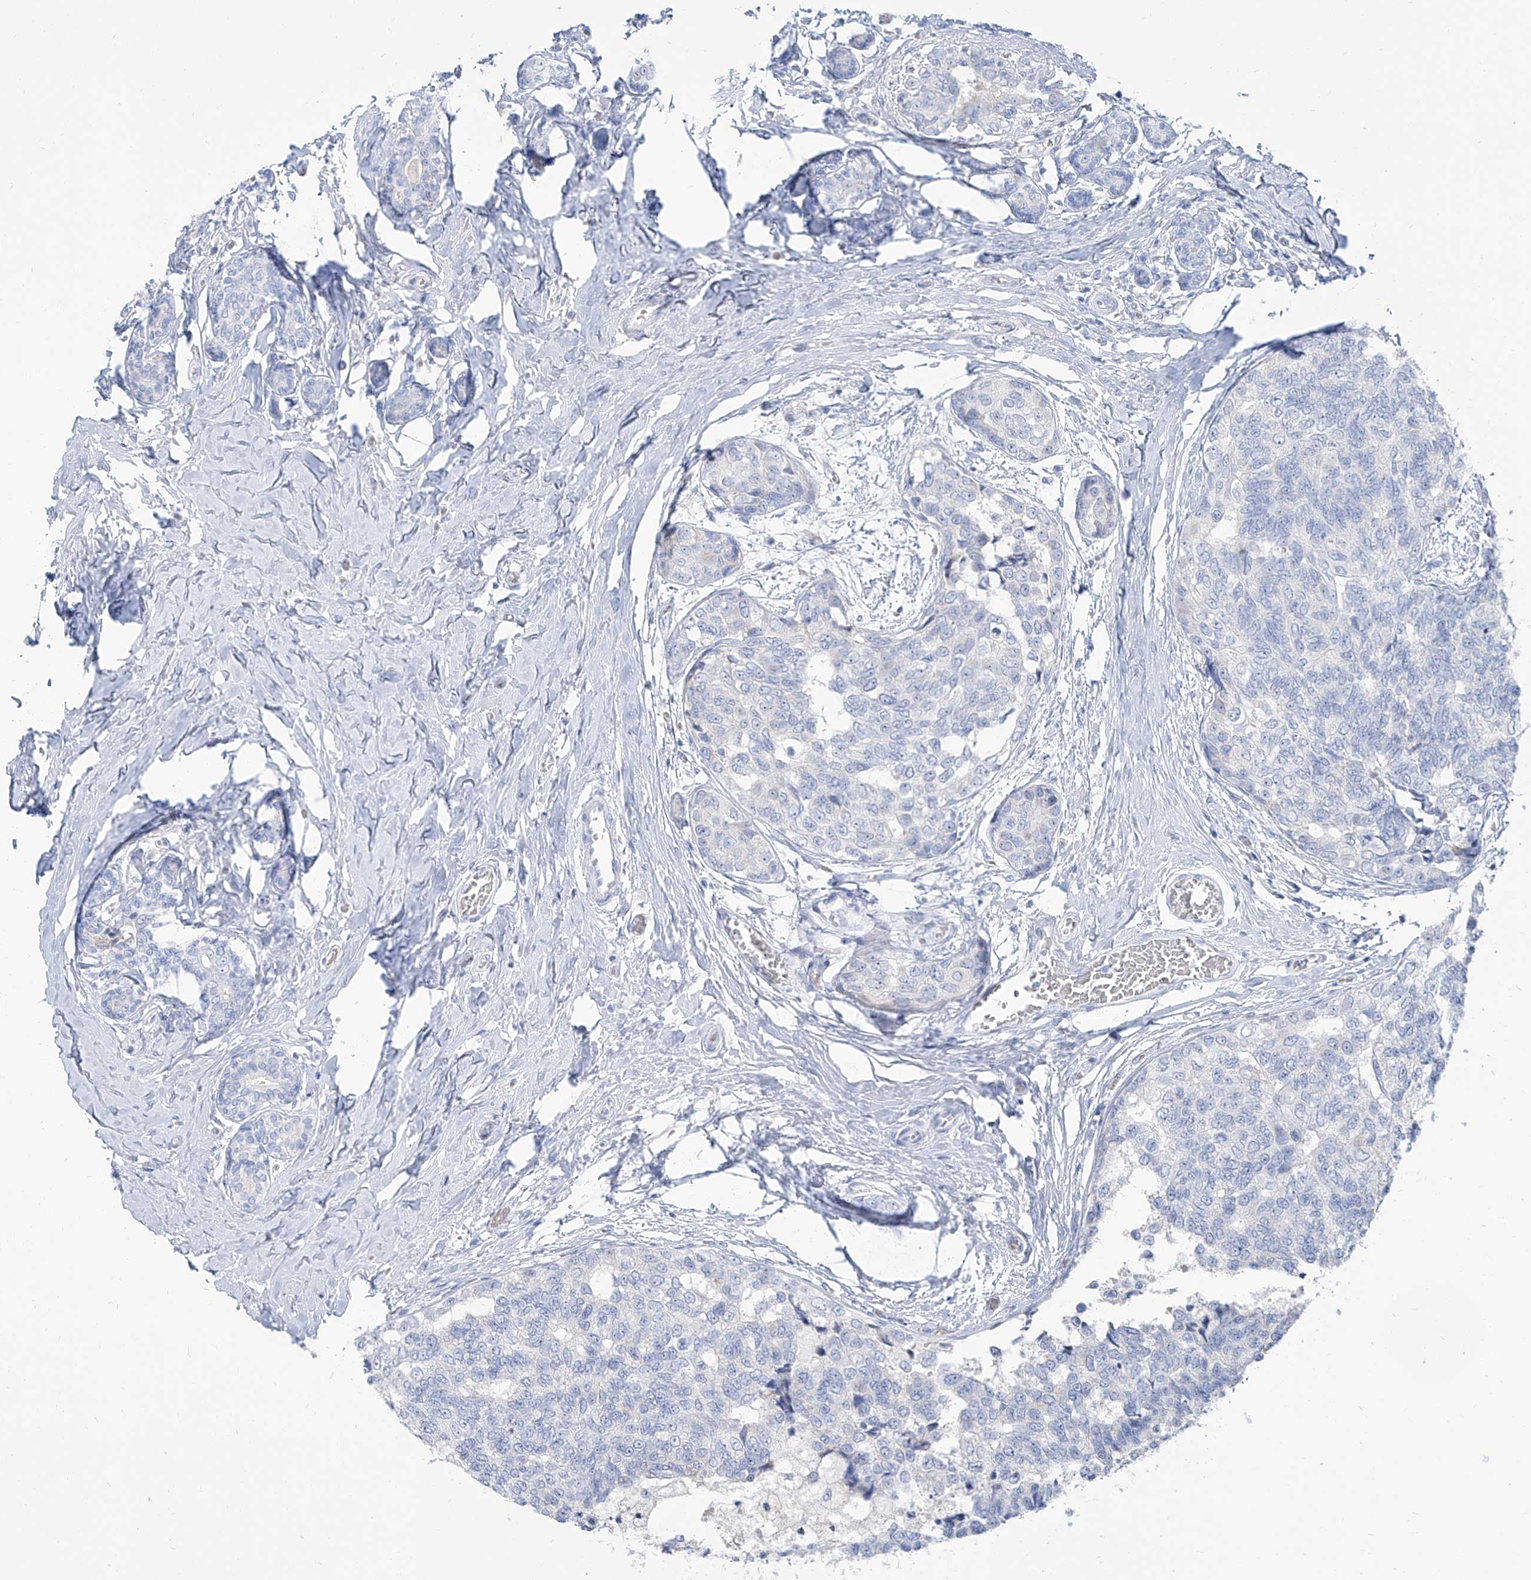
{"staining": {"intensity": "negative", "quantity": "none", "location": "none"}, "tissue": "breast cancer", "cell_type": "Tumor cells", "image_type": "cancer", "snomed": [{"axis": "morphology", "description": "Normal tissue, NOS"}, {"axis": "morphology", "description": "Duct carcinoma"}, {"axis": "topography", "description": "Breast"}], "caption": "DAB immunohistochemical staining of breast intraductal carcinoma displays no significant expression in tumor cells.", "gene": "TXLNB", "patient": {"sex": "female", "age": 43}}